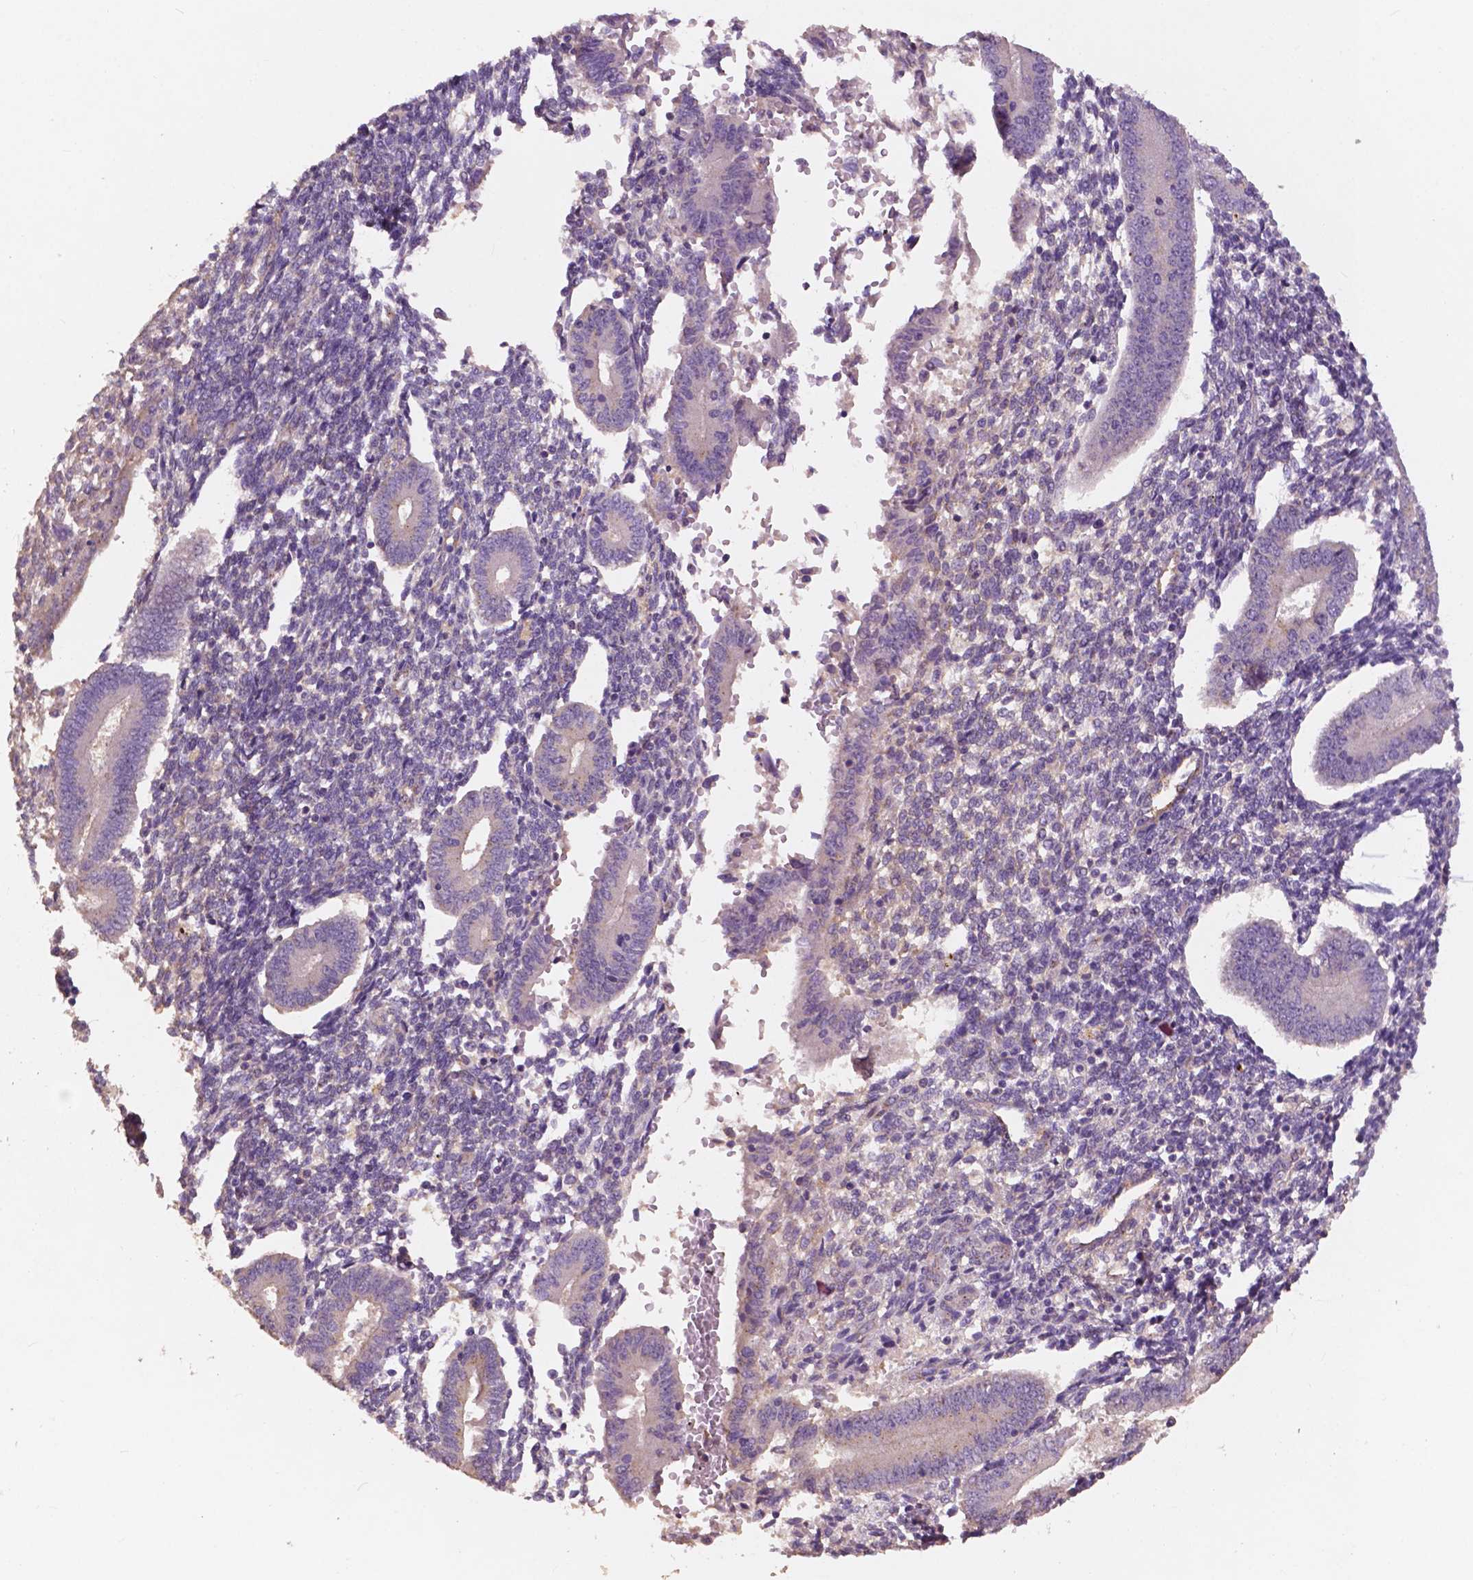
{"staining": {"intensity": "negative", "quantity": "none", "location": "none"}, "tissue": "endometrium", "cell_type": "Cells in endometrial stroma", "image_type": "normal", "snomed": [{"axis": "morphology", "description": "Normal tissue, NOS"}, {"axis": "topography", "description": "Endometrium"}], "caption": "The histopathology image shows no significant staining in cells in endometrial stroma of endometrium. (DAB immunohistochemistry visualized using brightfield microscopy, high magnification).", "gene": "CHPT1", "patient": {"sex": "female", "age": 40}}